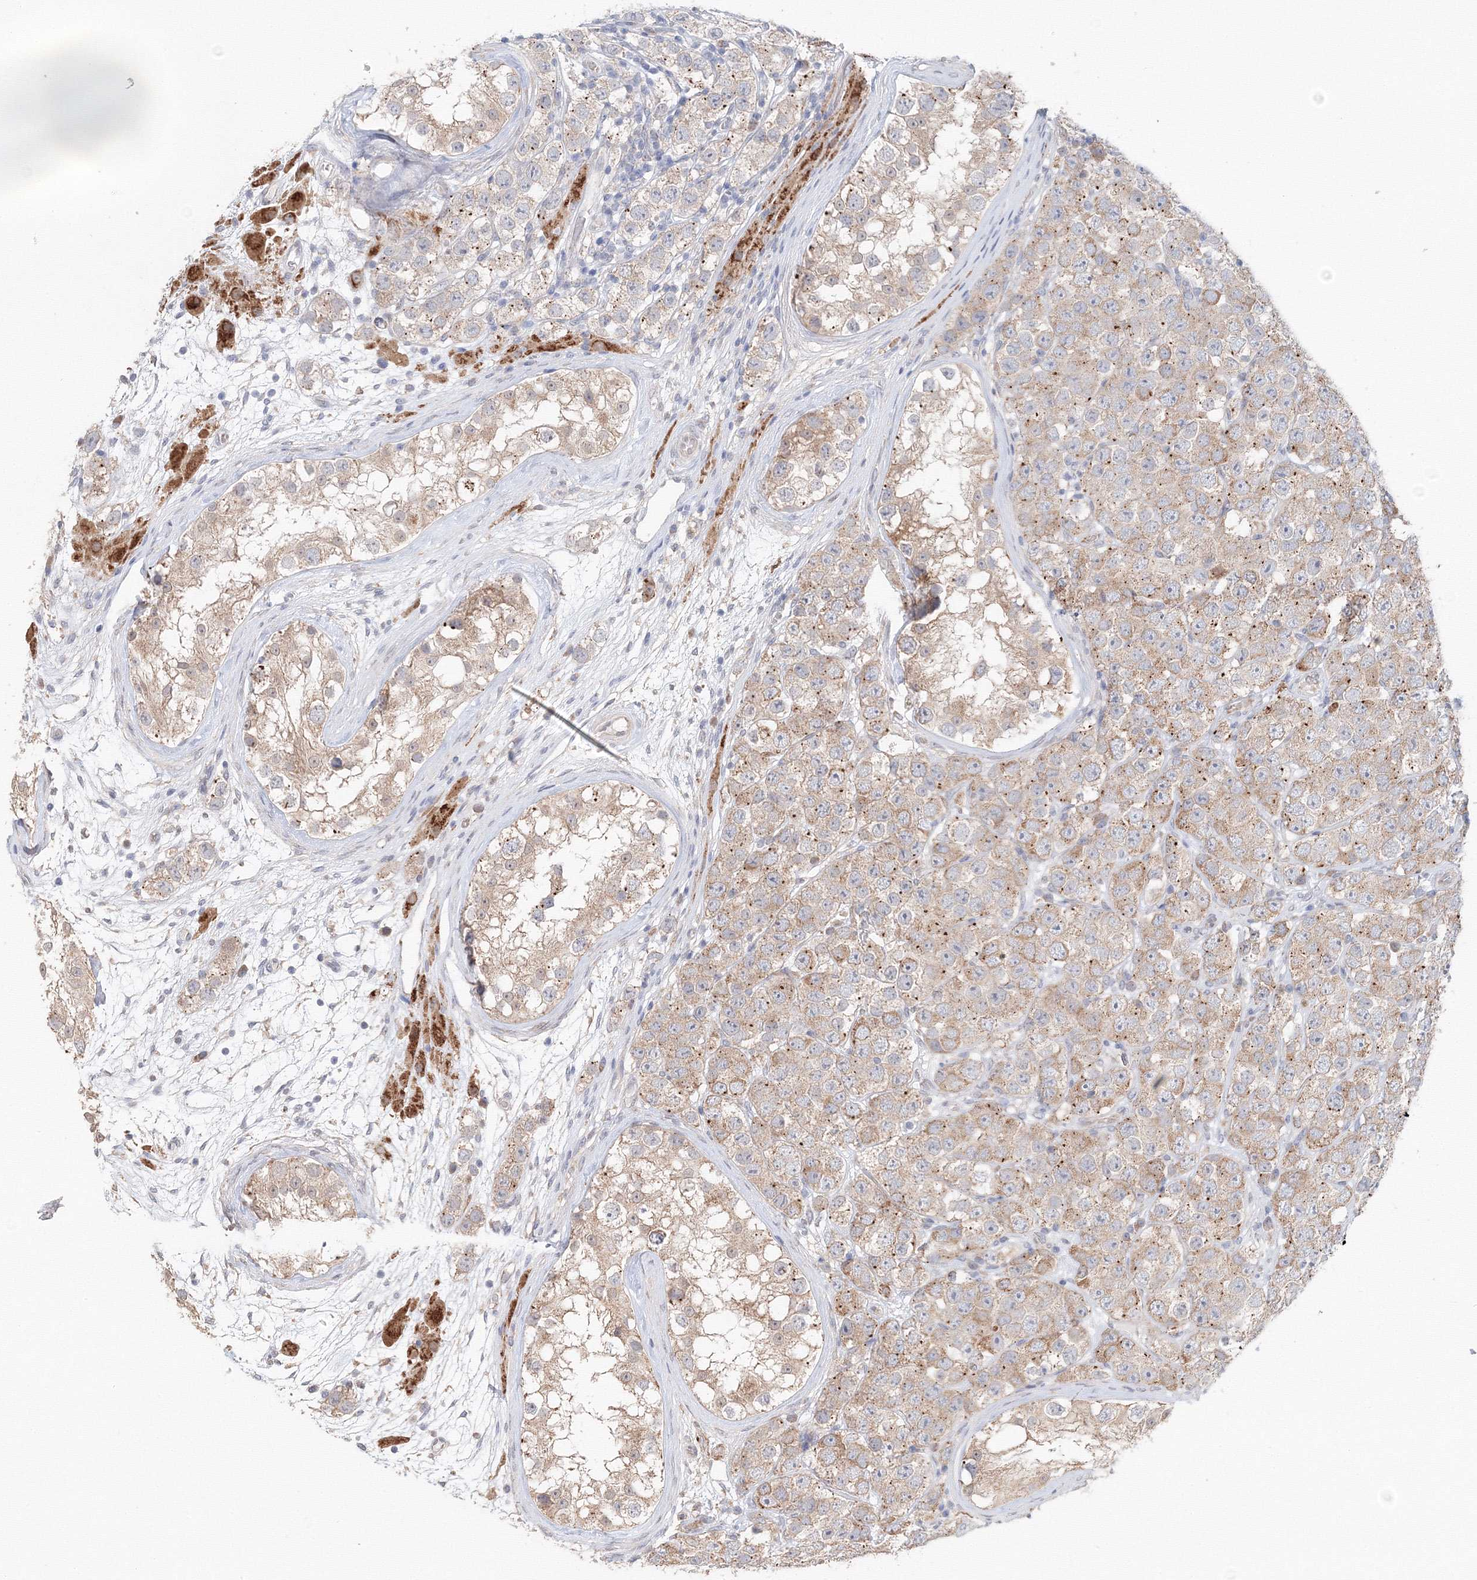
{"staining": {"intensity": "moderate", "quantity": ">75%", "location": "cytoplasmic/membranous"}, "tissue": "testis cancer", "cell_type": "Tumor cells", "image_type": "cancer", "snomed": [{"axis": "morphology", "description": "Seminoma, NOS"}, {"axis": "topography", "description": "Testis"}], "caption": "Testis cancer was stained to show a protein in brown. There is medium levels of moderate cytoplasmic/membranous staining in approximately >75% of tumor cells.", "gene": "DHRS12", "patient": {"sex": "male", "age": 28}}